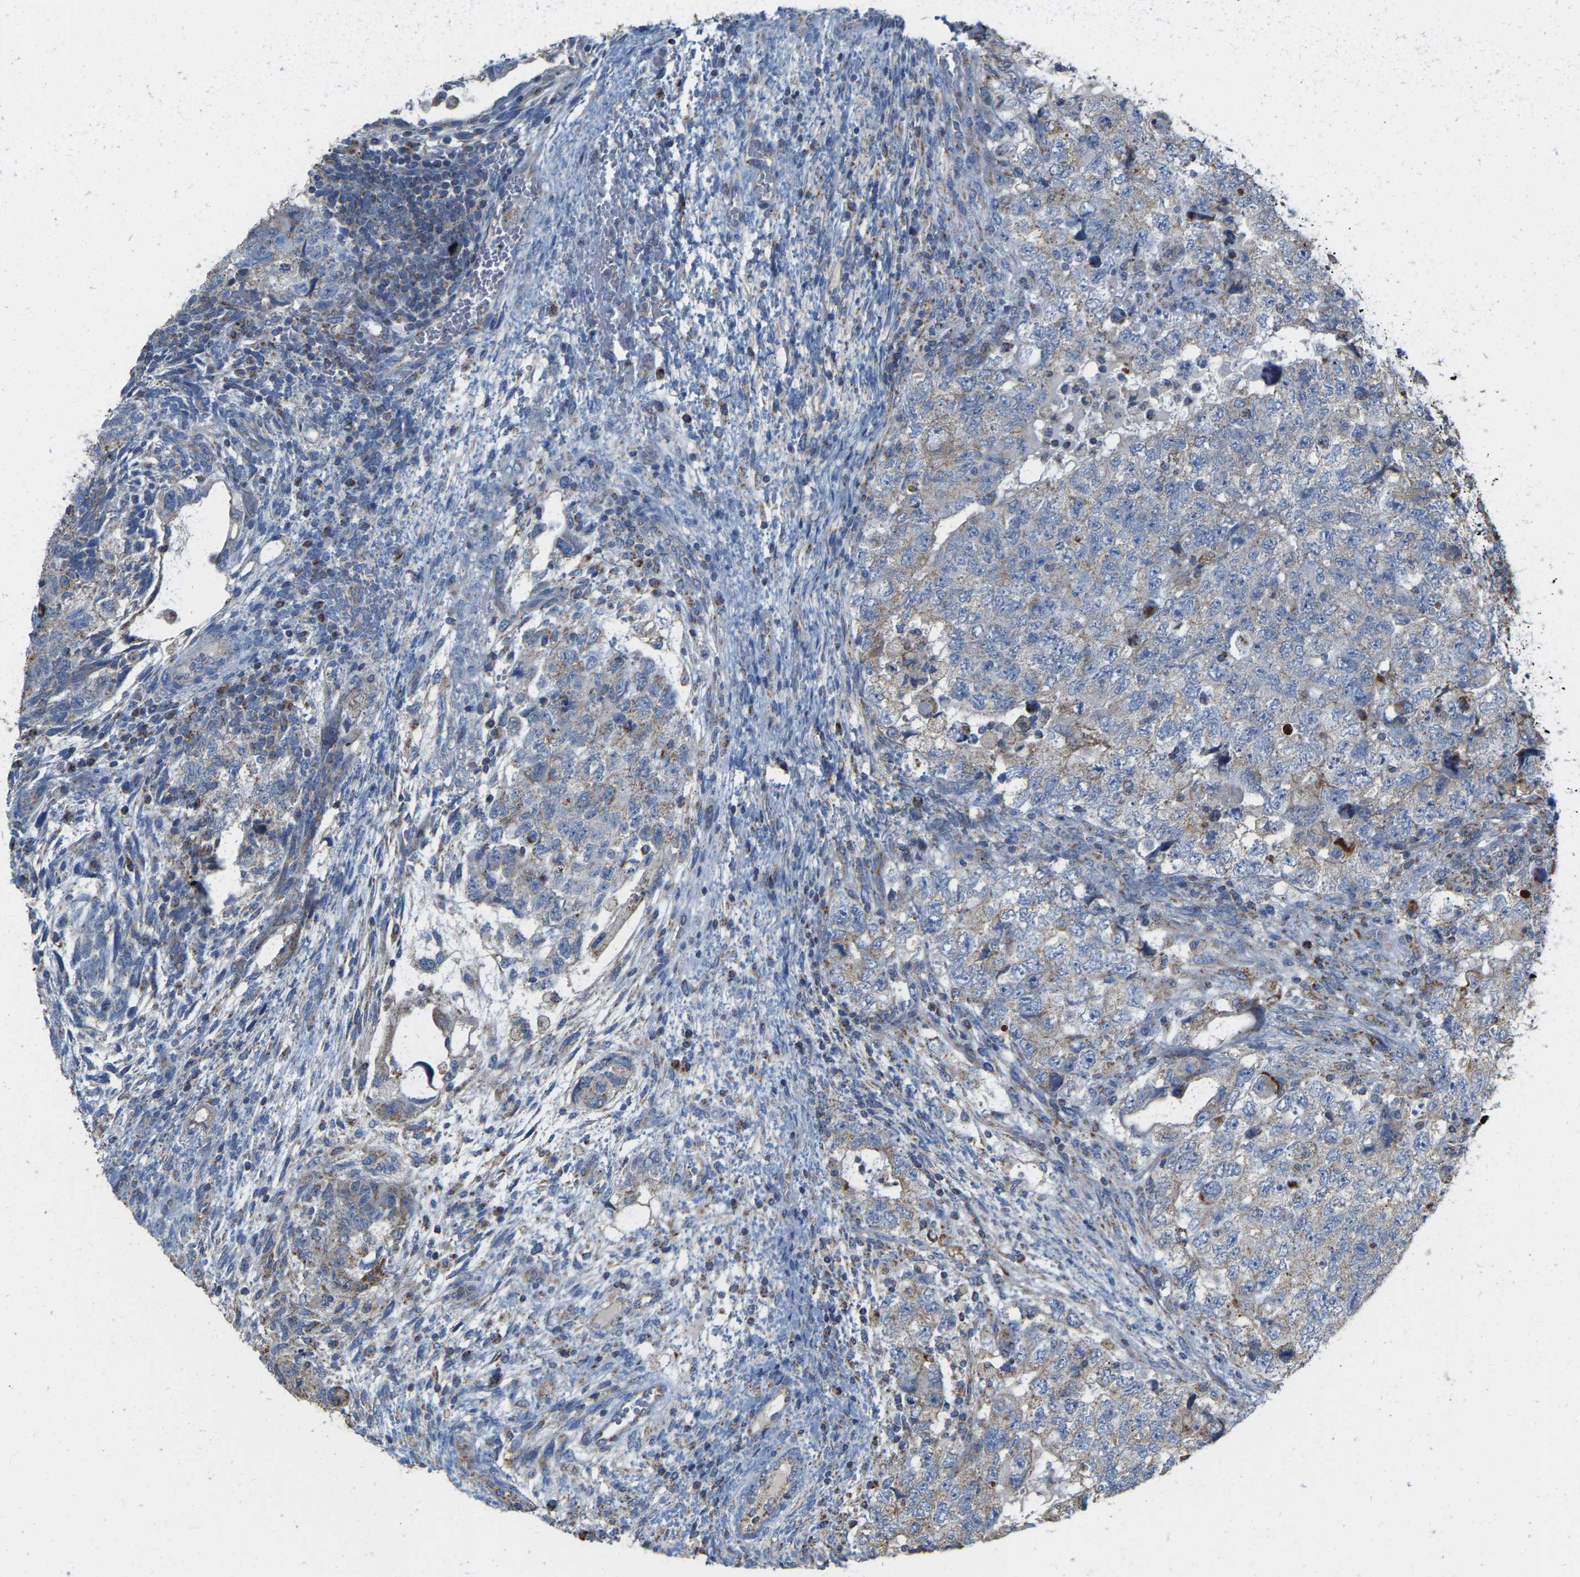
{"staining": {"intensity": "weak", "quantity": "<25%", "location": "cytoplasmic/membranous"}, "tissue": "testis cancer", "cell_type": "Tumor cells", "image_type": "cancer", "snomed": [{"axis": "morphology", "description": "Carcinoma, Embryonal, NOS"}, {"axis": "topography", "description": "Testis"}], "caption": "Tumor cells are negative for brown protein staining in testis cancer. The staining was performed using DAB (3,3'-diaminobenzidine) to visualize the protein expression in brown, while the nuclei were stained in blue with hematoxylin (Magnification: 20x).", "gene": "CBLB", "patient": {"sex": "male", "age": 36}}